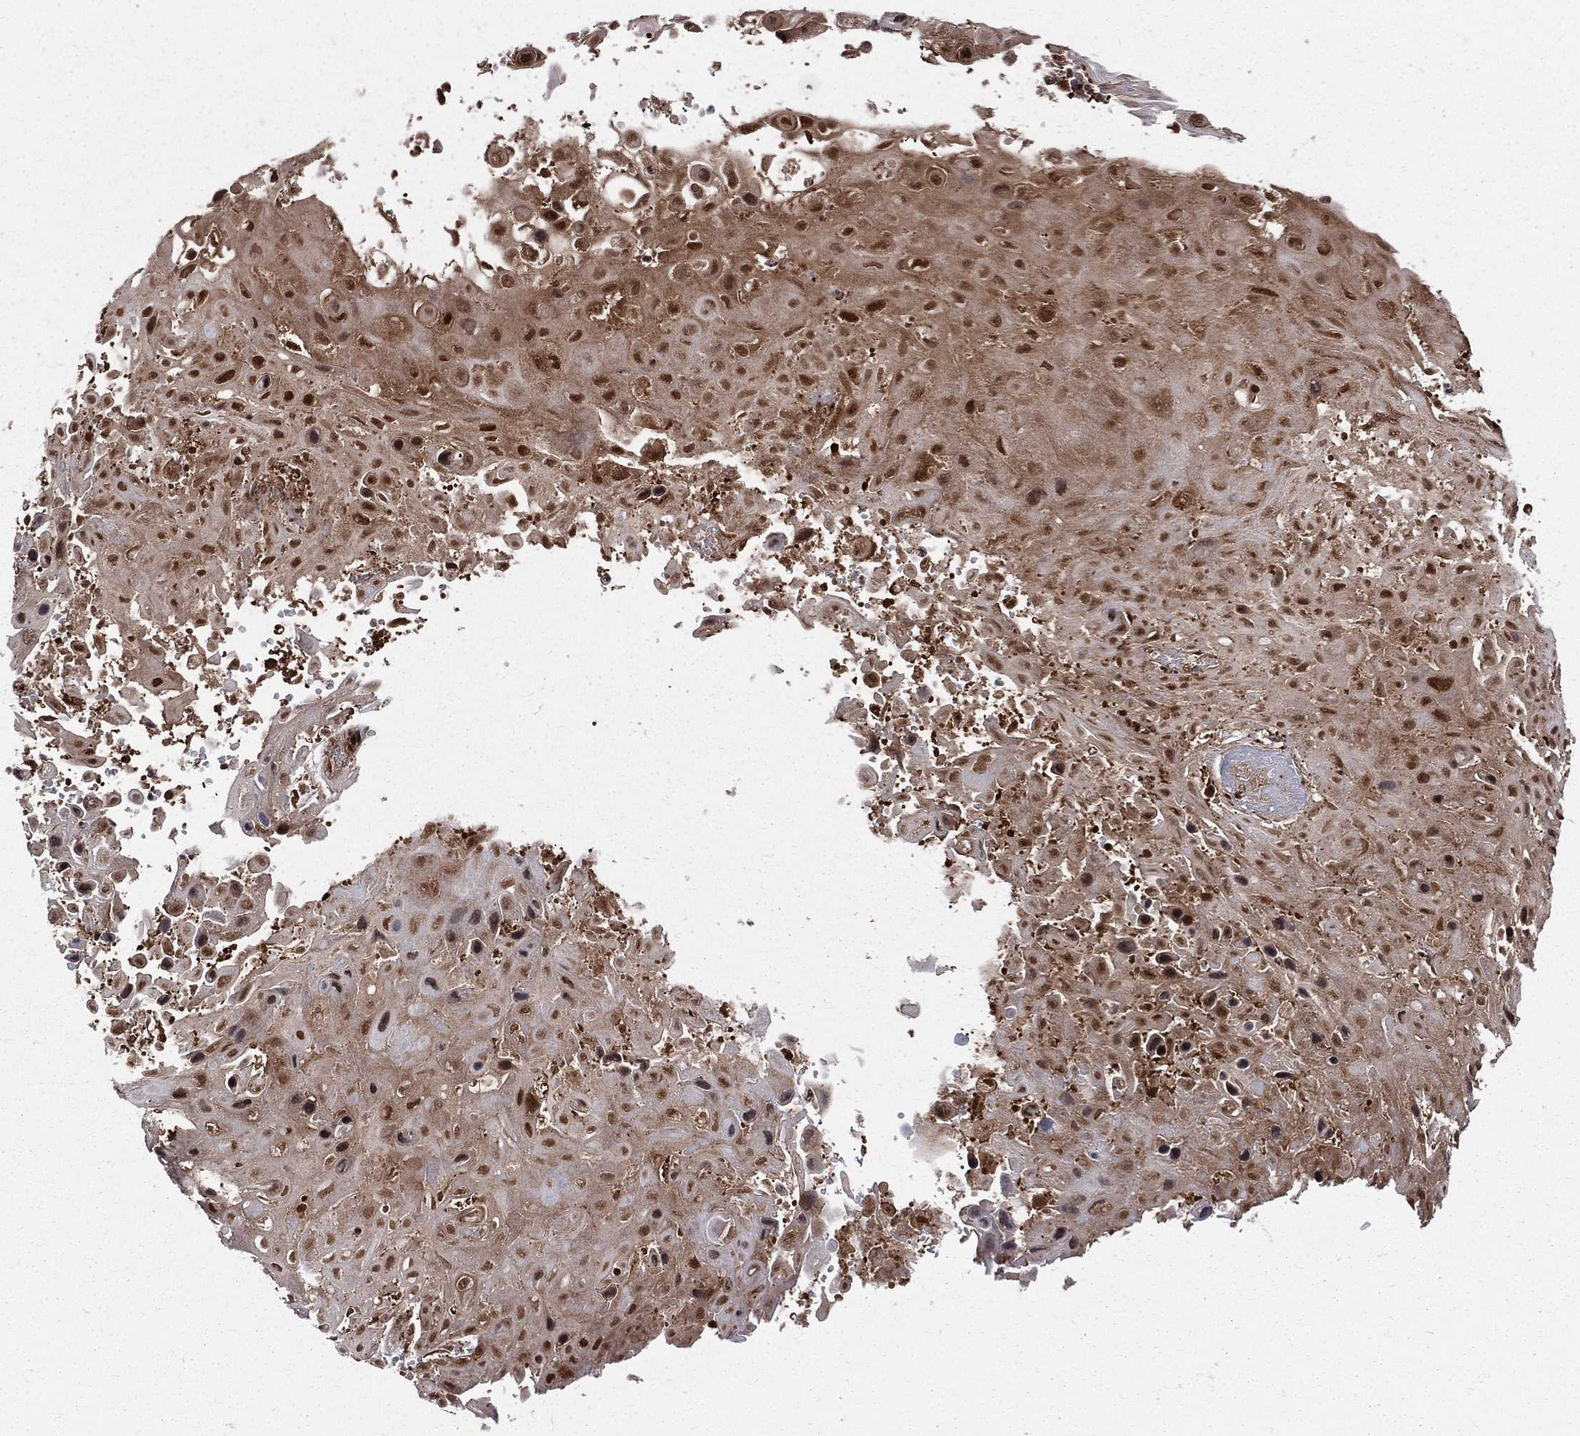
{"staining": {"intensity": "strong", "quantity": "25%-75%", "location": "nuclear"}, "tissue": "skin cancer", "cell_type": "Tumor cells", "image_type": "cancer", "snomed": [{"axis": "morphology", "description": "Squamous cell carcinoma, NOS"}, {"axis": "topography", "description": "Skin"}], "caption": "Immunohistochemistry (DAB (3,3'-diaminobenzidine)) staining of human squamous cell carcinoma (skin) reveals strong nuclear protein positivity in approximately 25%-75% of tumor cells.", "gene": "COPS4", "patient": {"sex": "male", "age": 82}}